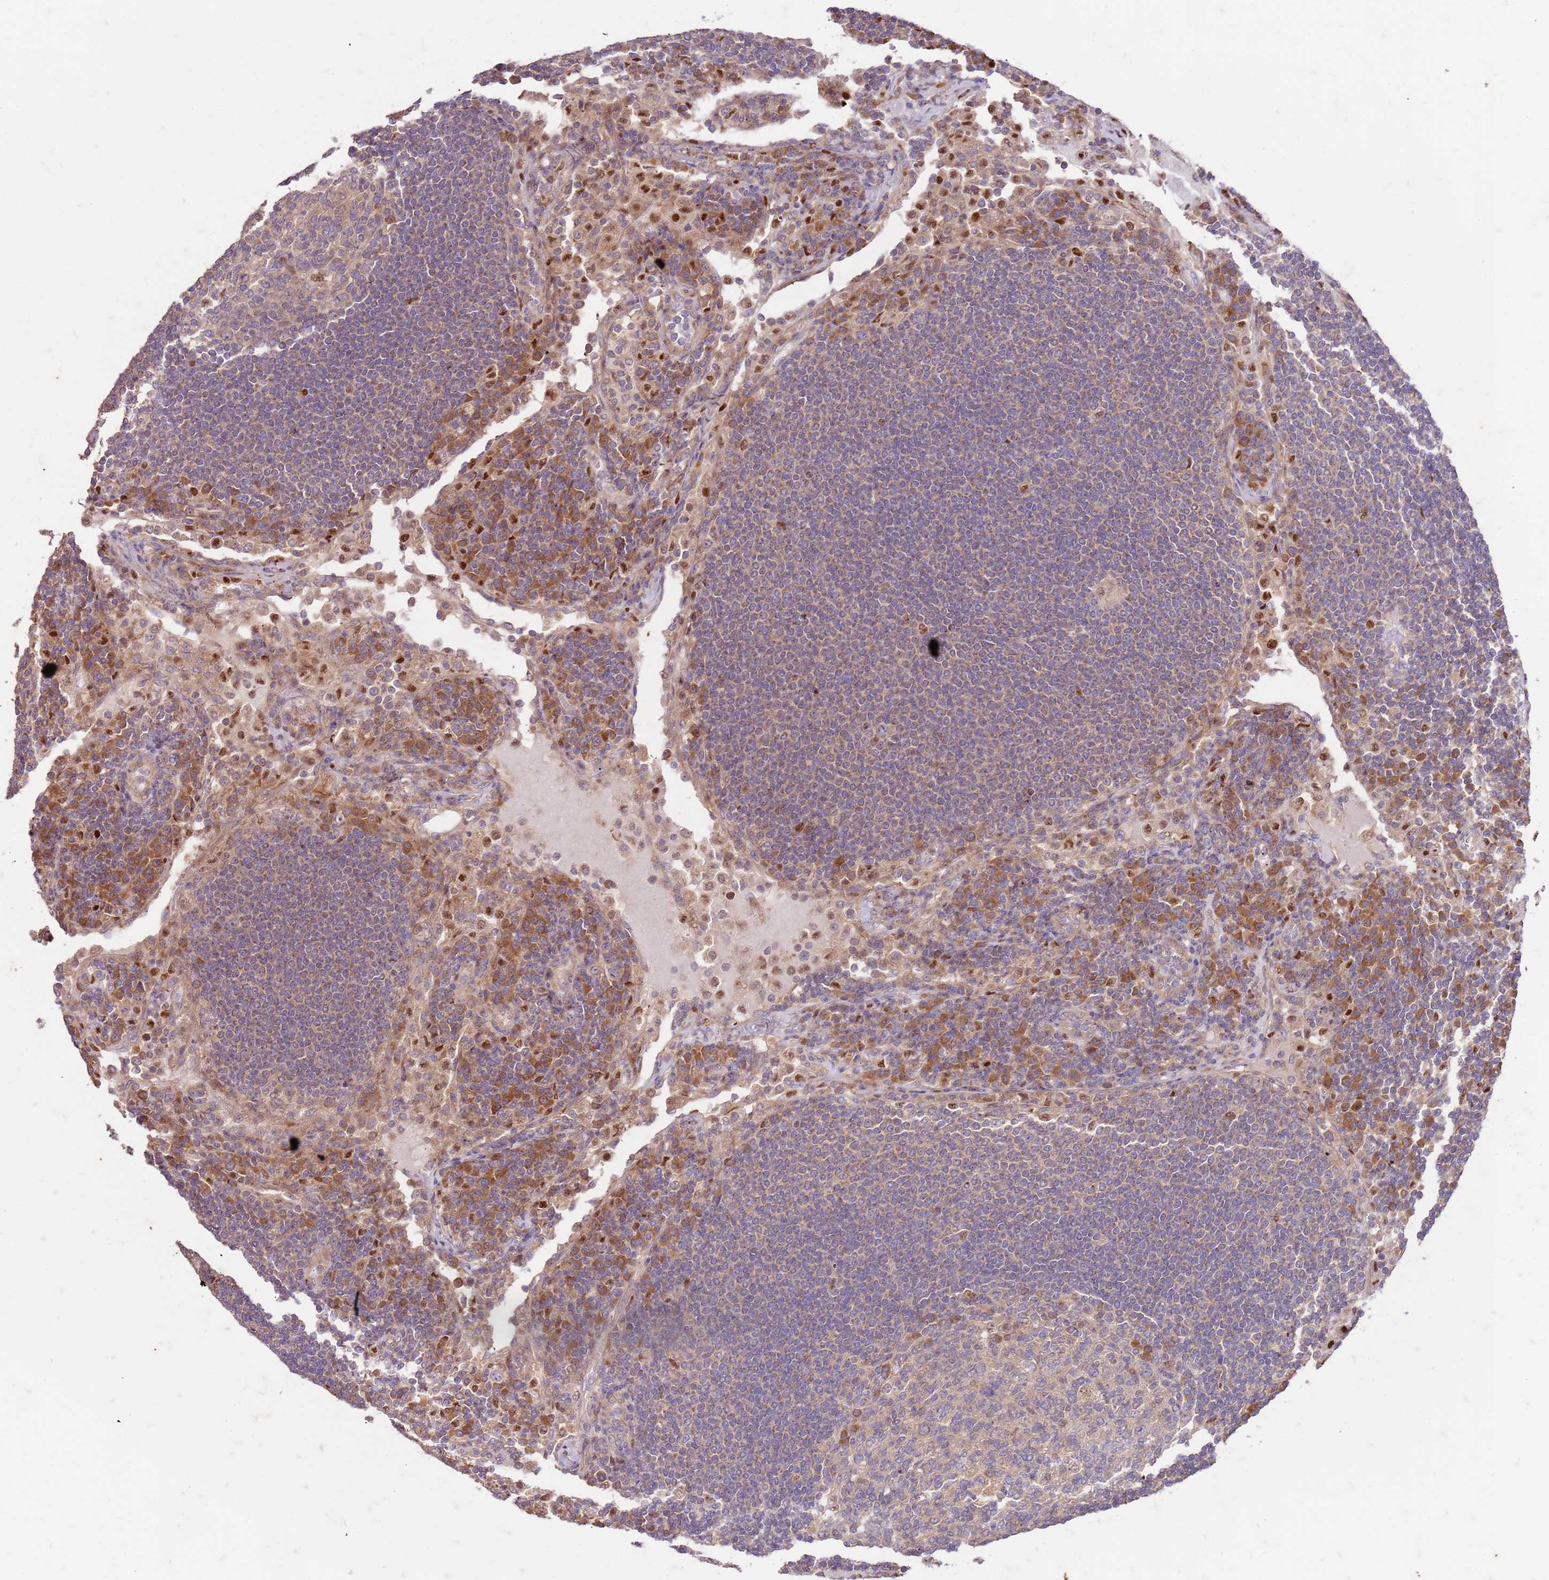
{"staining": {"intensity": "moderate", "quantity": "<25%", "location": "cytoplasmic/membranous"}, "tissue": "lymph node", "cell_type": "Germinal center cells", "image_type": "normal", "snomed": [{"axis": "morphology", "description": "Normal tissue, NOS"}, {"axis": "topography", "description": "Lymph node"}], "caption": "Immunohistochemical staining of unremarkable human lymph node shows moderate cytoplasmic/membranous protein expression in about <25% of germinal center cells.", "gene": "OSBP", "patient": {"sex": "female", "age": 53}}